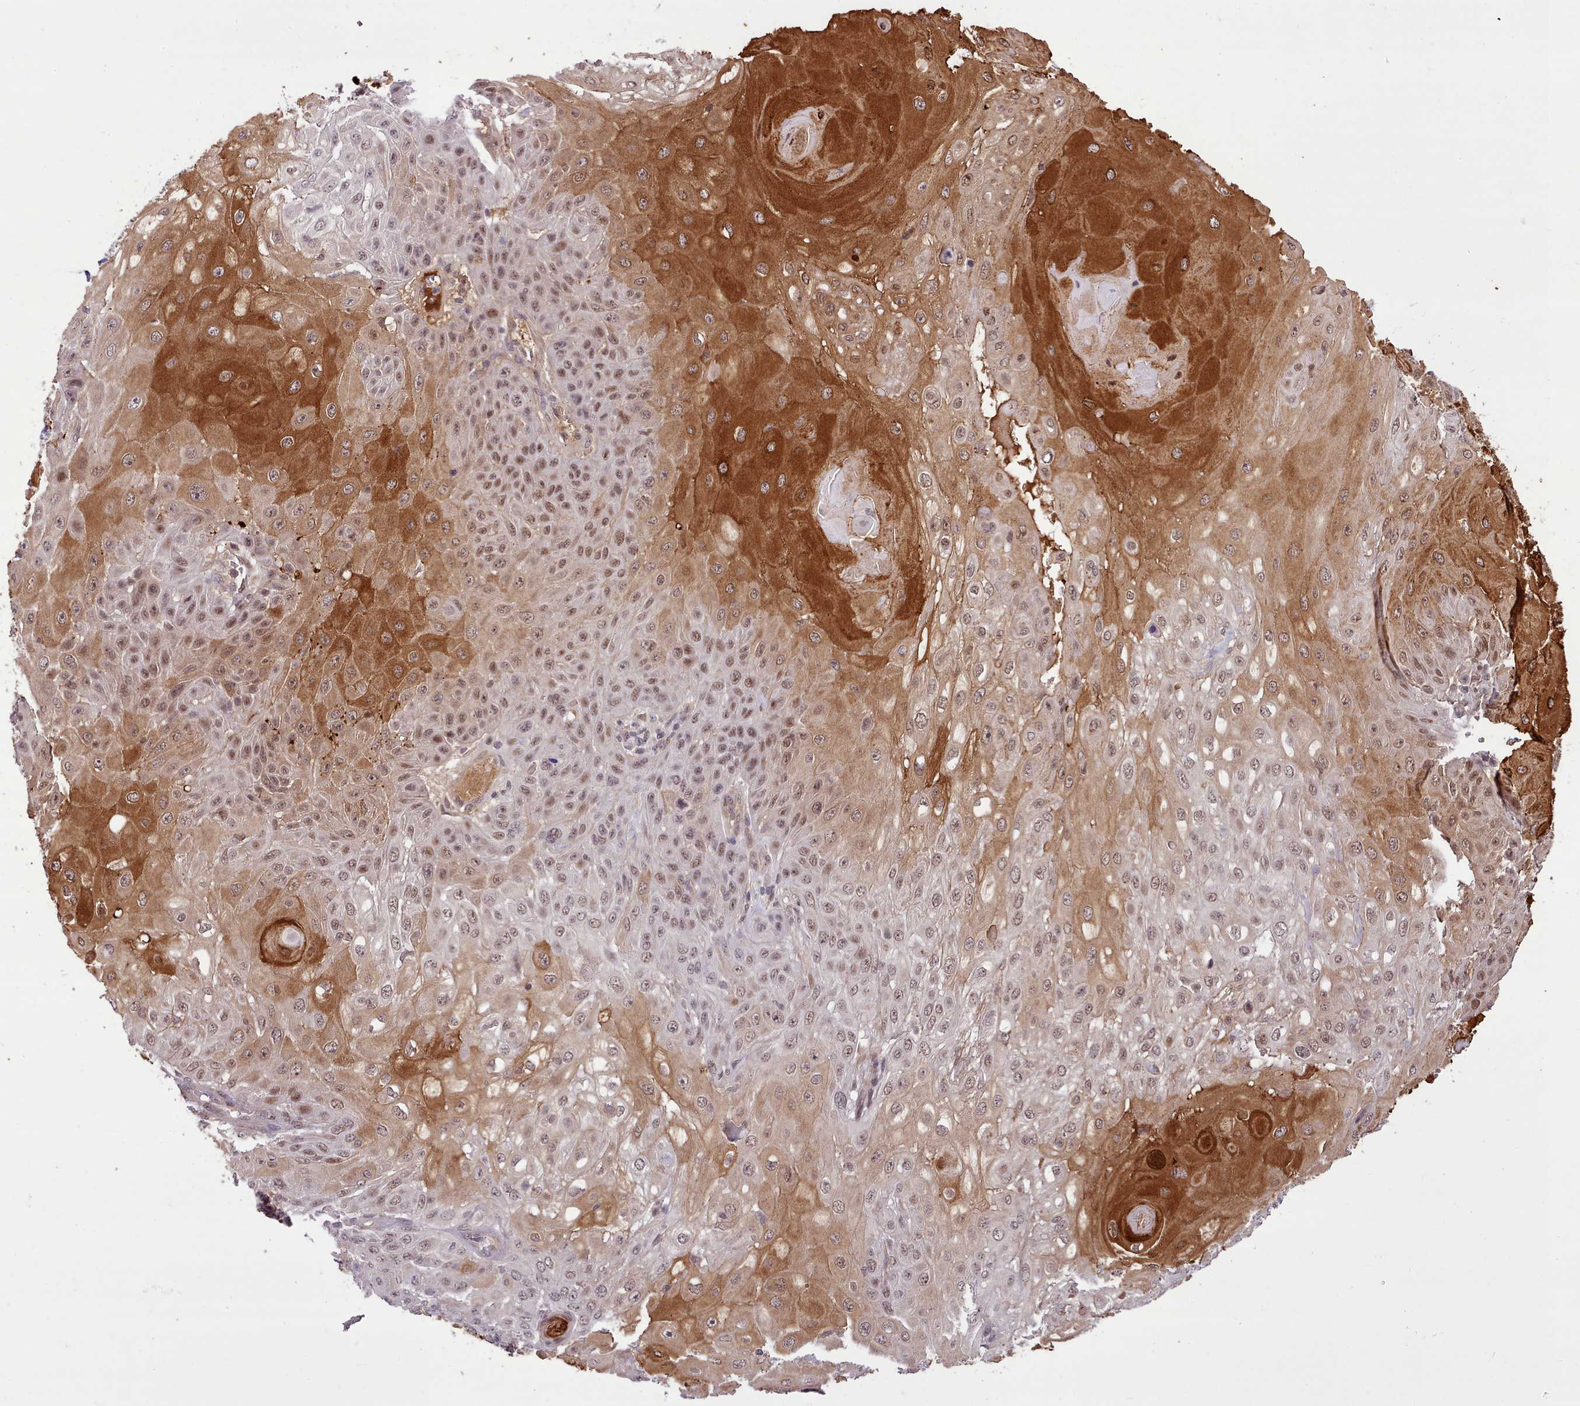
{"staining": {"intensity": "strong", "quantity": "25%-75%", "location": "cytoplasmic/membranous,nuclear"}, "tissue": "skin cancer", "cell_type": "Tumor cells", "image_type": "cancer", "snomed": [{"axis": "morphology", "description": "Normal tissue, NOS"}, {"axis": "morphology", "description": "Squamous cell carcinoma, NOS"}, {"axis": "topography", "description": "Skin"}, {"axis": "topography", "description": "Cartilage tissue"}], "caption": "This image exhibits IHC staining of skin cancer (squamous cell carcinoma), with high strong cytoplasmic/membranous and nuclear staining in about 25%-75% of tumor cells.", "gene": "HOXB7", "patient": {"sex": "female", "age": 79}}